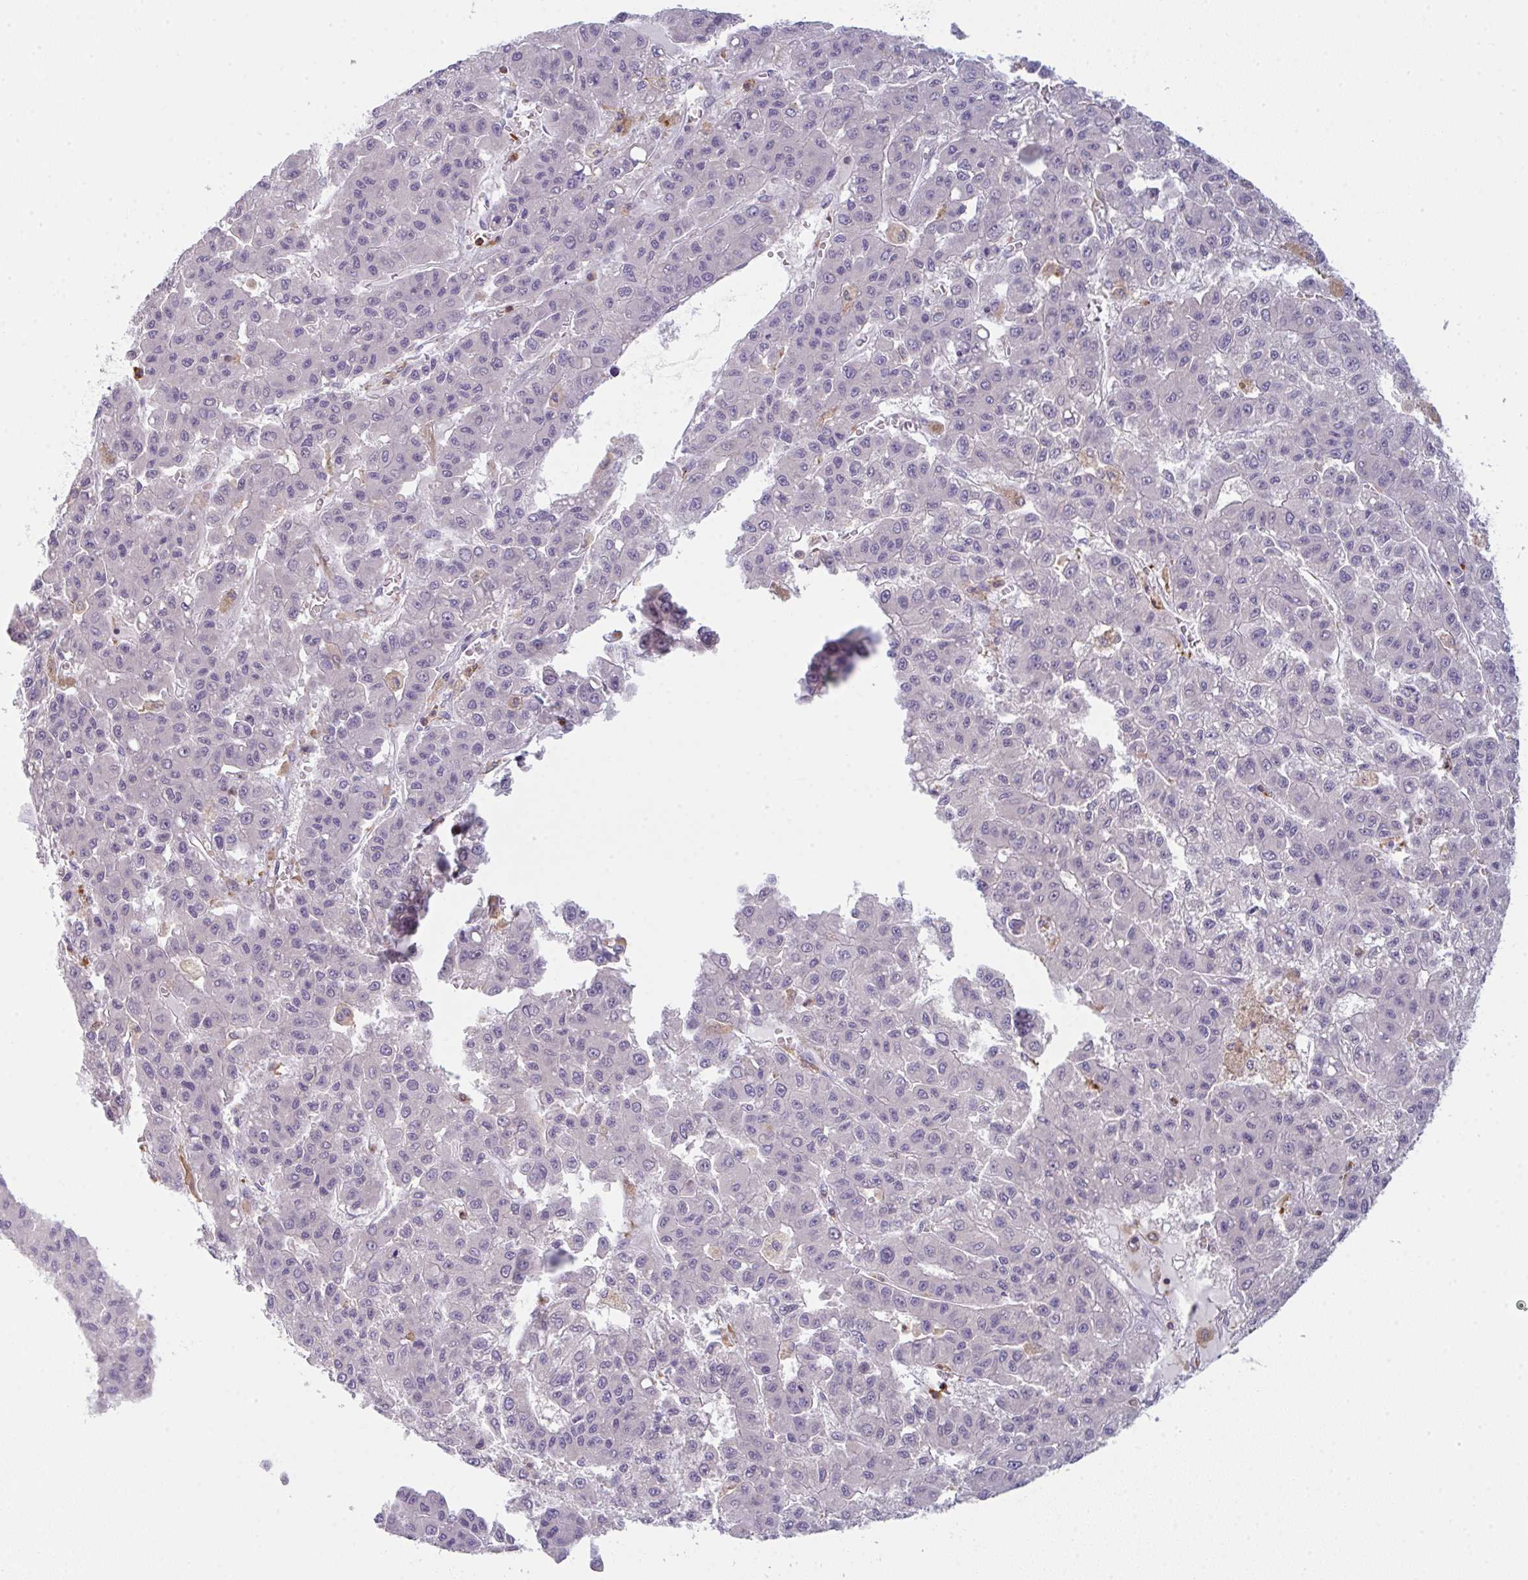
{"staining": {"intensity": "negative", "quantity": "none", "location": "none"}, "tissue": "liver cancer", "cell_type": "Tumor cells", "image_type": "cancer", "snomed": [{"axis": "morphology", "description": "Carcinoma, Hepatocellular, NOS"}, {"axis": "topography", "description": "Liver"}], "caption": "Tumor cells show no significant protein staining in liver hepatocellular carcinoma.", "gene": "CD80", "patient": {"sex": "male", "age": 70}}